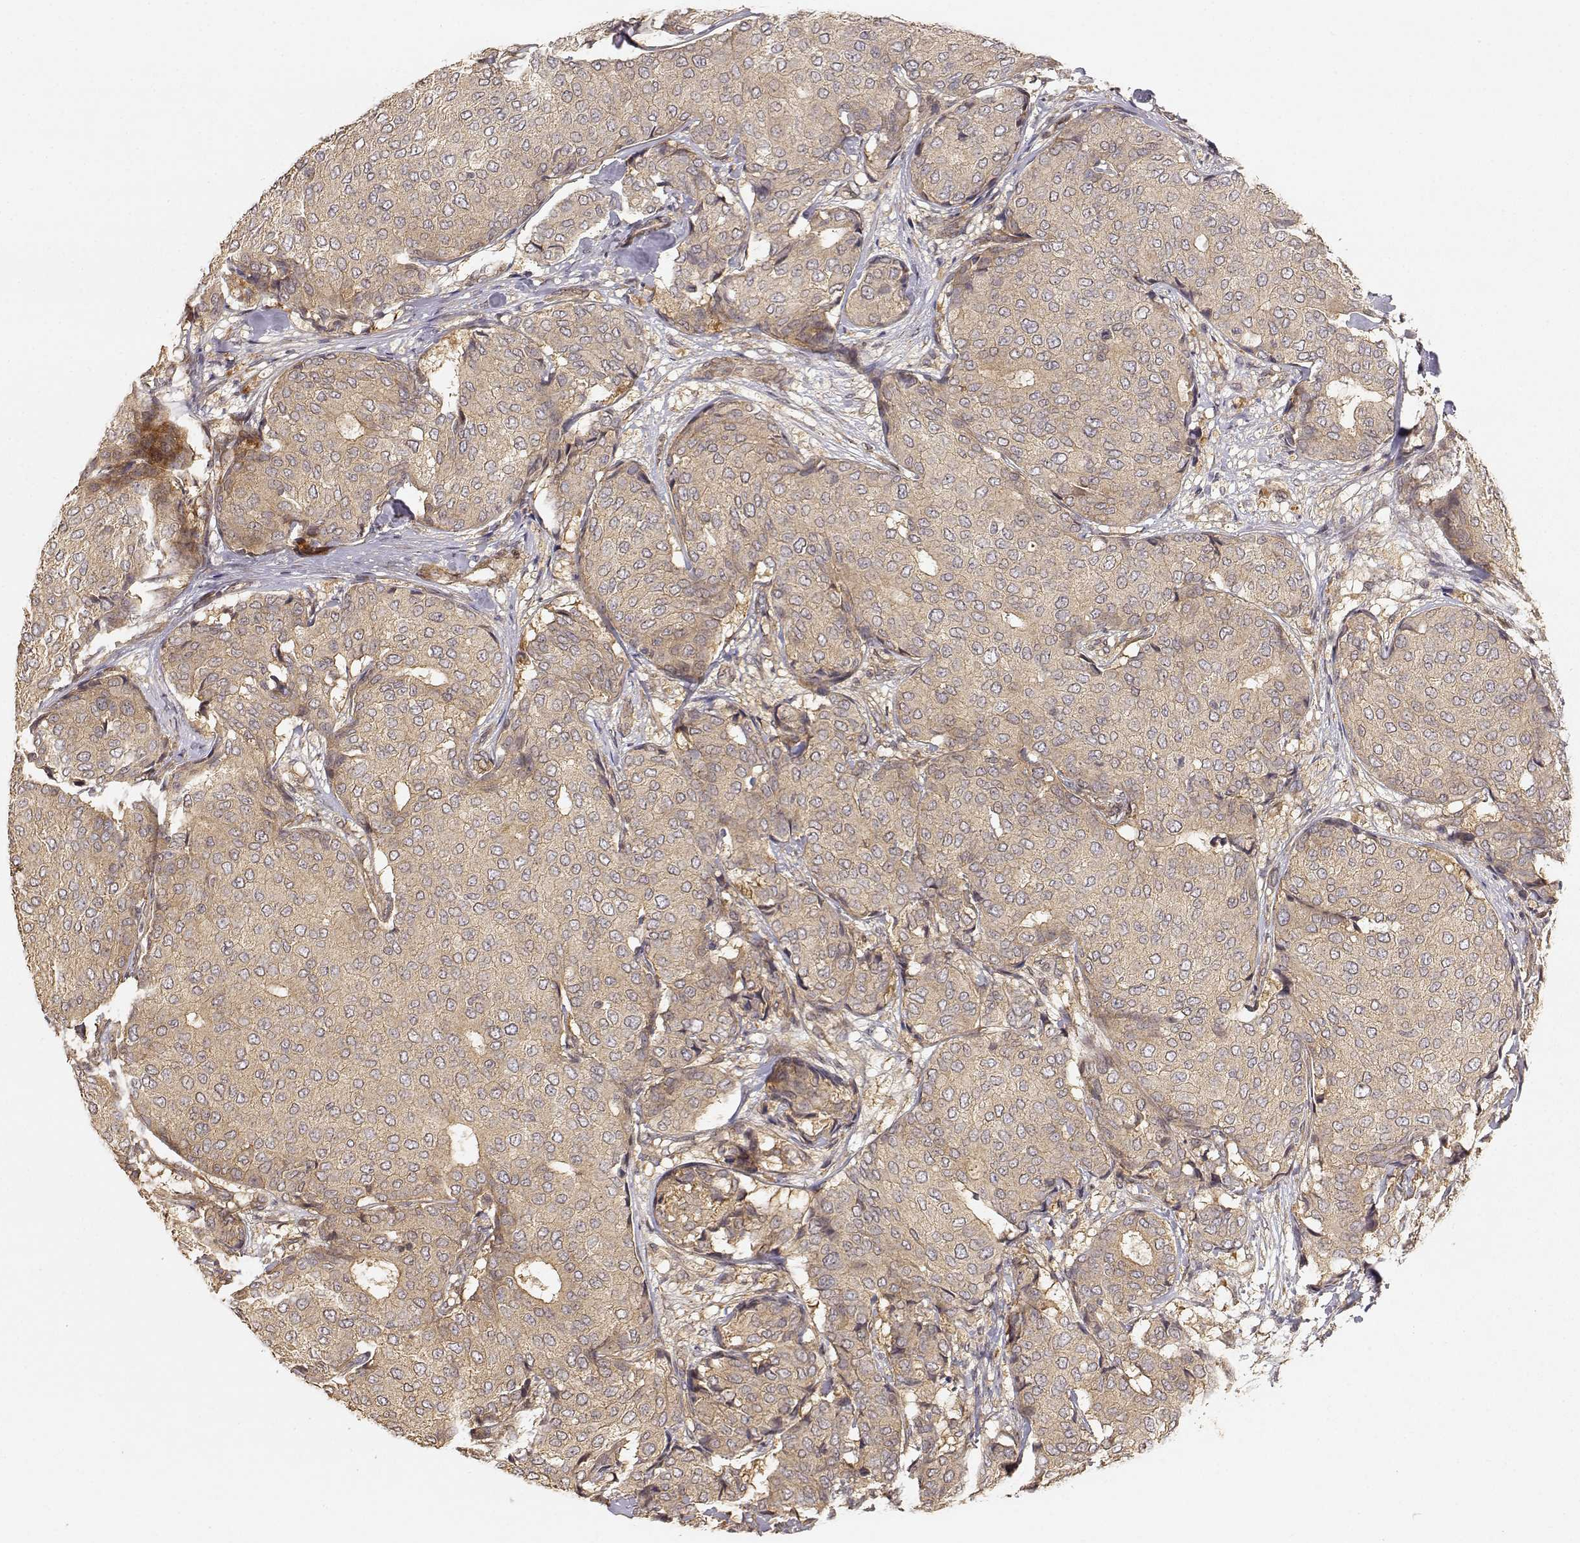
{"staining": {"intensity": "weak", "quantity": ">75%", "location": "cytoplasmic/membranous"}, "tissue": "breast cancer", "cell_type": "Tumor cells", "image_type": "cancer", "snomed": [{"axis": "morphology", "description": "Duct carcinoma"}, {"axis": "topography", "description": "Breast"}], "caption": "This photomicrograph exhibits intraductal carcinoma (breast) stained with immunohistochemistry to label a protein in brown. The cytoplasmic/membranous of tumor cells show weak positivity for the protein. Nuclei are counter-stained blue.", "gene": "PICK1", "patient": {"sex": "female", "age": 75}}